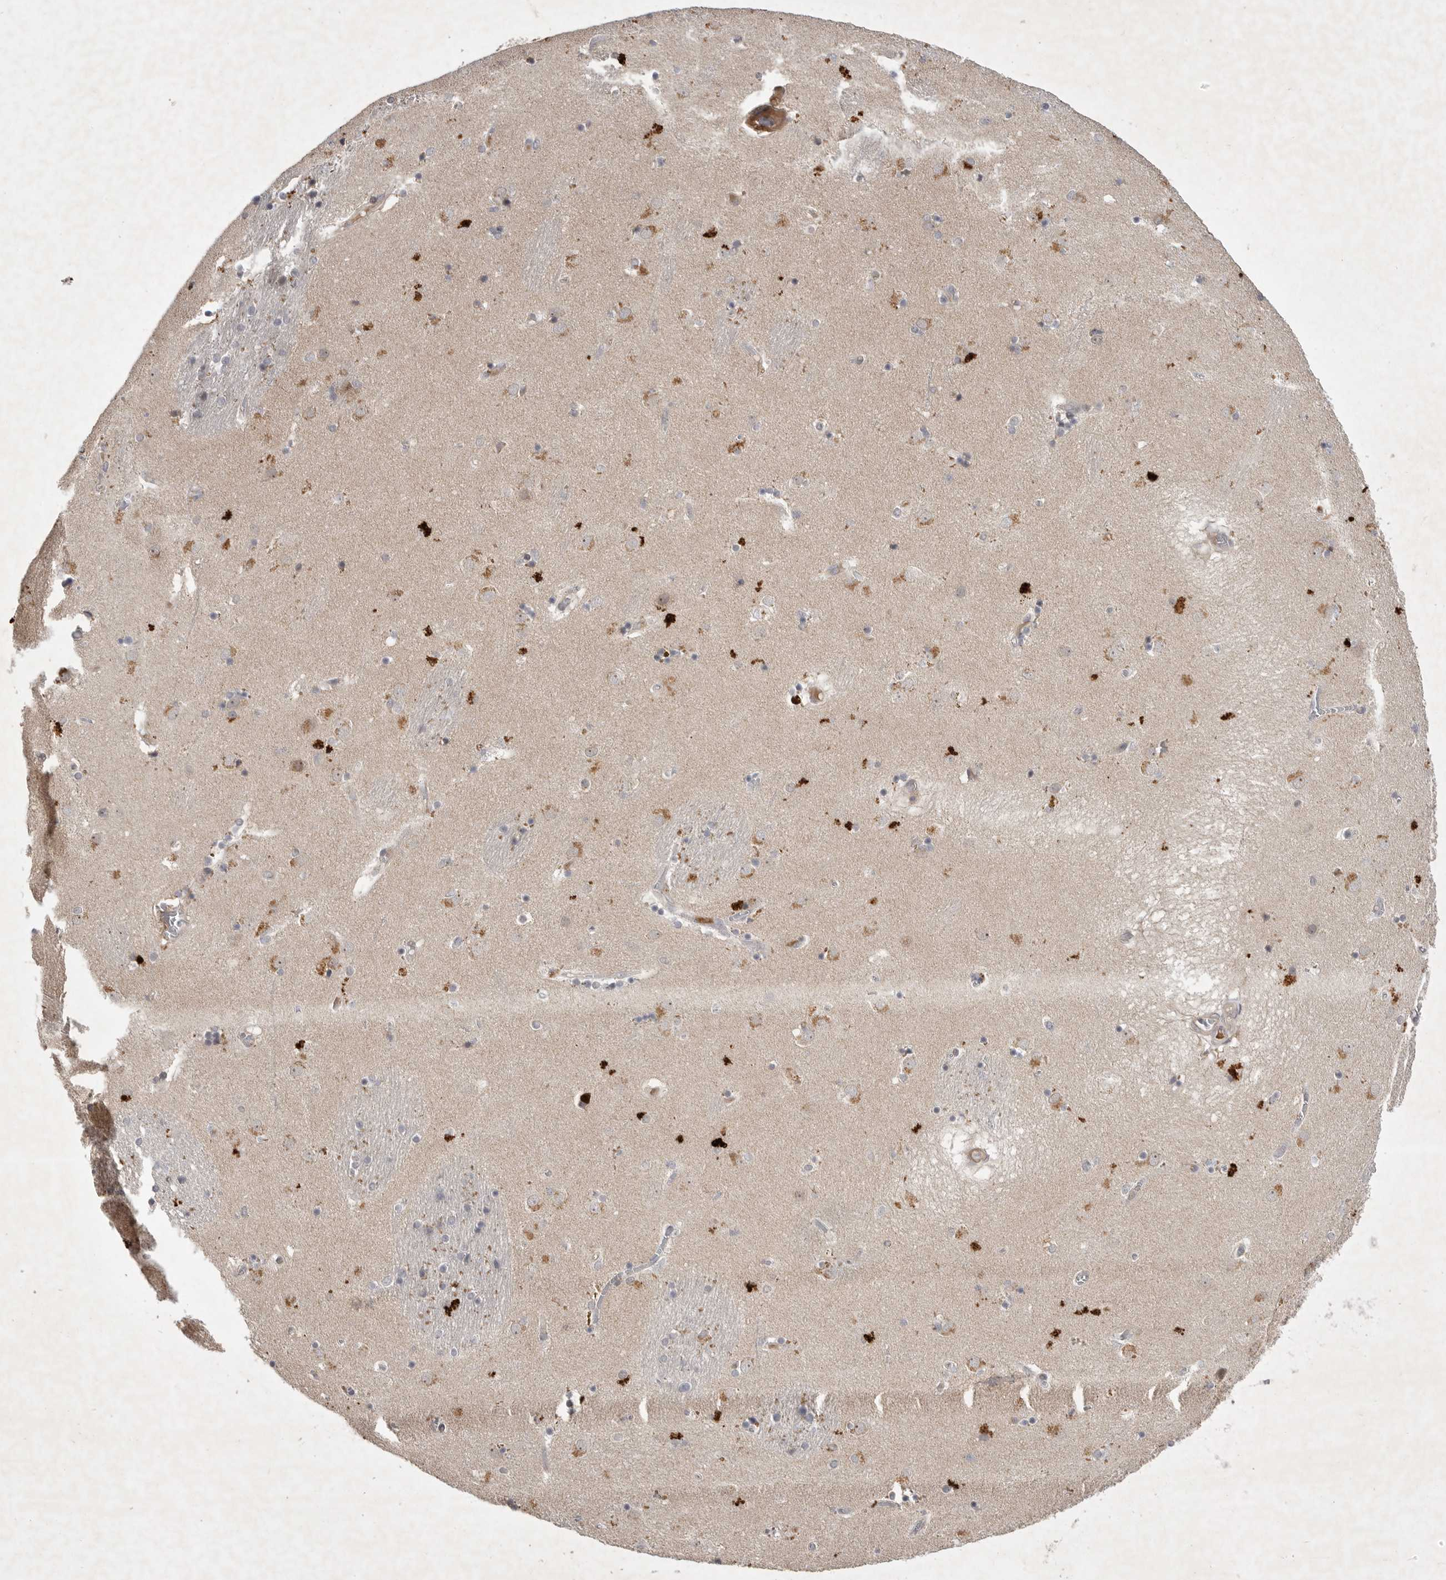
{"staining": {"intensity": "weak", "quantity": "<25%", "location": "cytoplasmic/membranous"}, "tissue": "caudate", "cell_type": "Glial cells", "image_type": "normal", "snomed": [{"axis": "morphology", "description": "Normal tissue, NOS"}, {"axis": "topography", "description": "Lateral ventricle wall"}], "caption": "IHC photomicrograph of benign caudate: caudate stained with DAB shows no significant protein expression in glial cells. (DAB (3,3'-diaminobenzidine) immunohistochemistry (IHC), high magnification).", "gene": "UBE3D", "patient": {"sex": "male", "age": 70}}